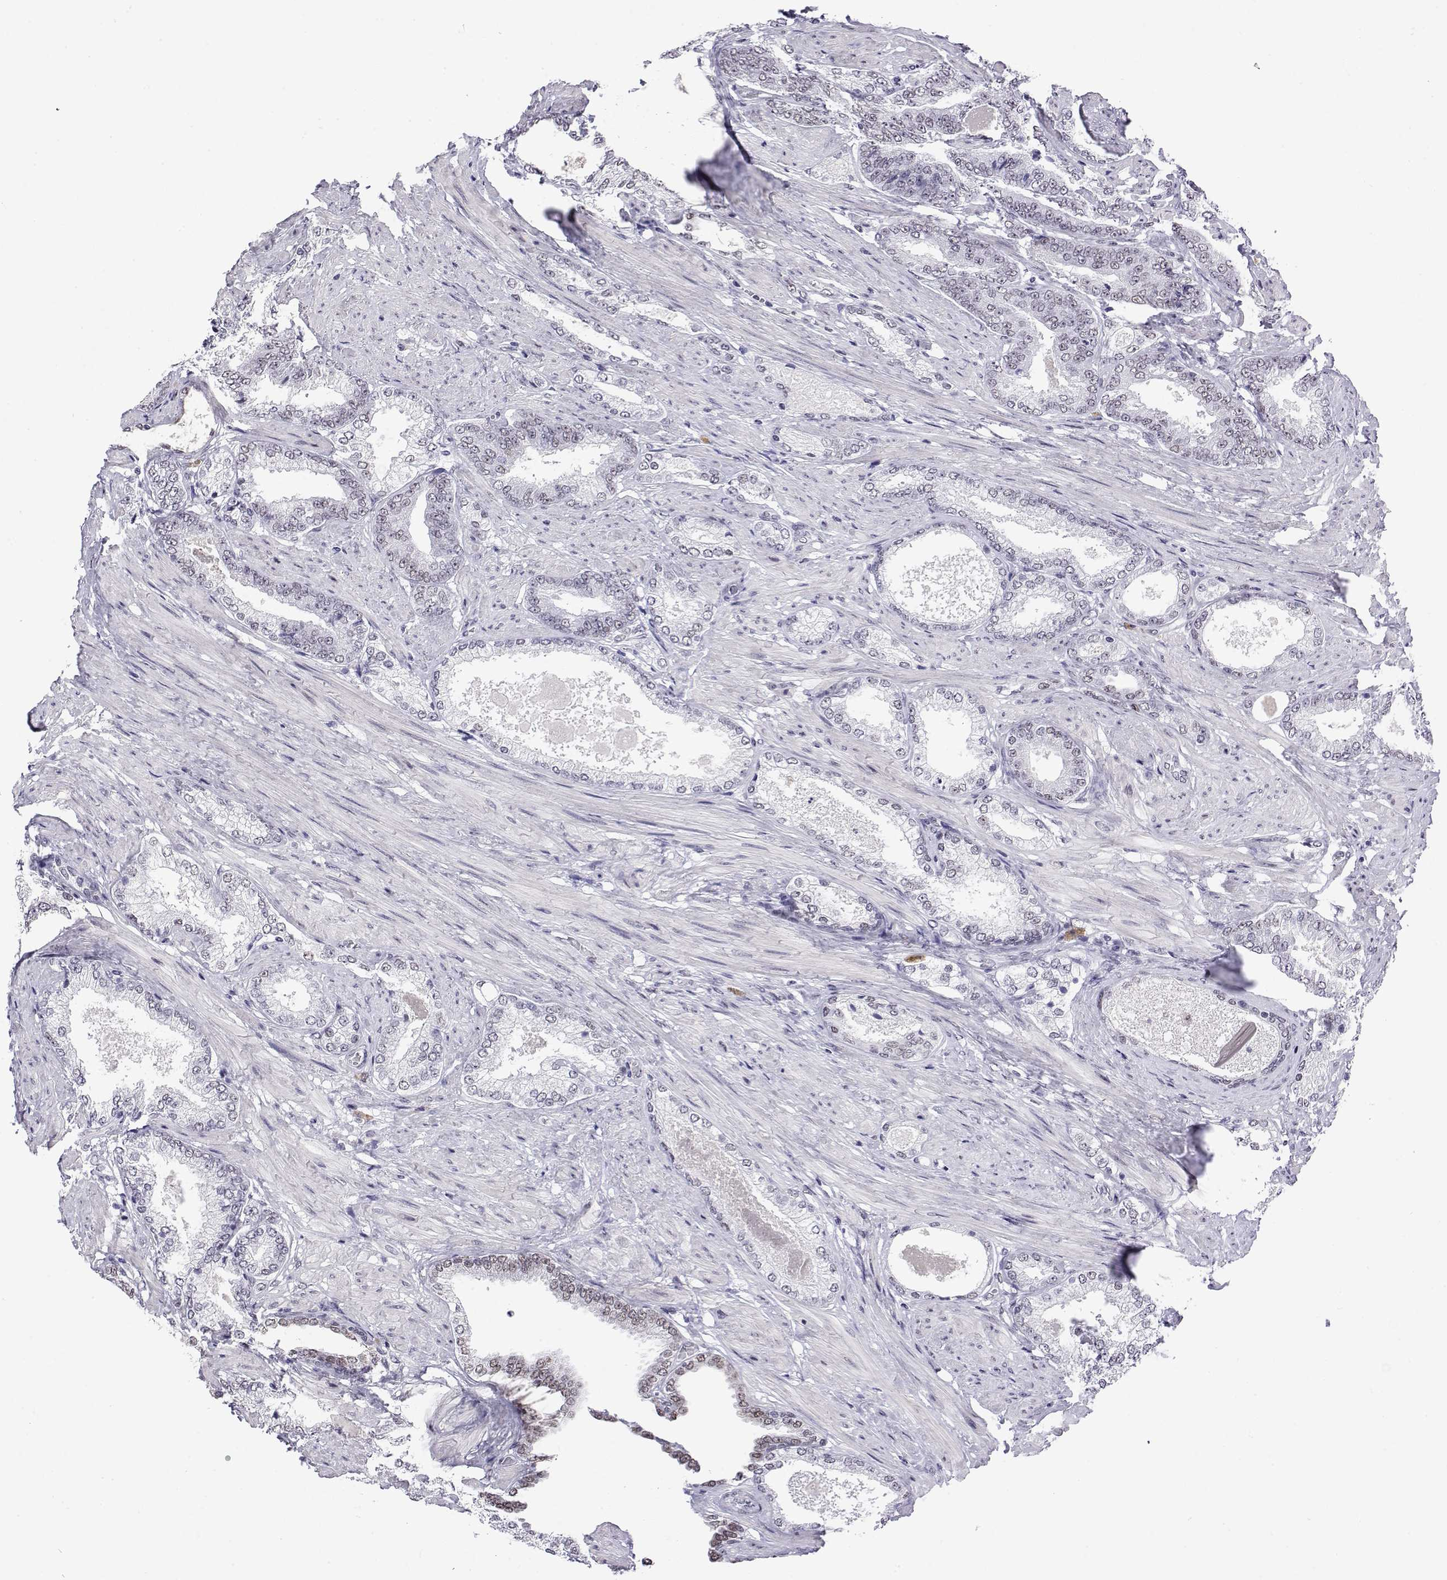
{"staining": {"intensity": "negative", "quantity": "none", "location": "none"}, "tissue": "prostate cancer", "cell_type": "Tumor cells", "image_type": "cancer", "snomed": [{"axis": "morphology", "description": "Adenocarcinoma, High grade"}, {"axis": "topography", "description": "Prostate and seminal vesicle, NOS"}], "caption": "Immunohistochemistry (IHC) micrograph of neoplastic tissue: human adenocarcinoma (high-grade) (prostate) stained with DAB shows no significant protein positivity in tumor cells.", "gene": "POLDIP3", "patient": {"sex": "male", "age": 61}}